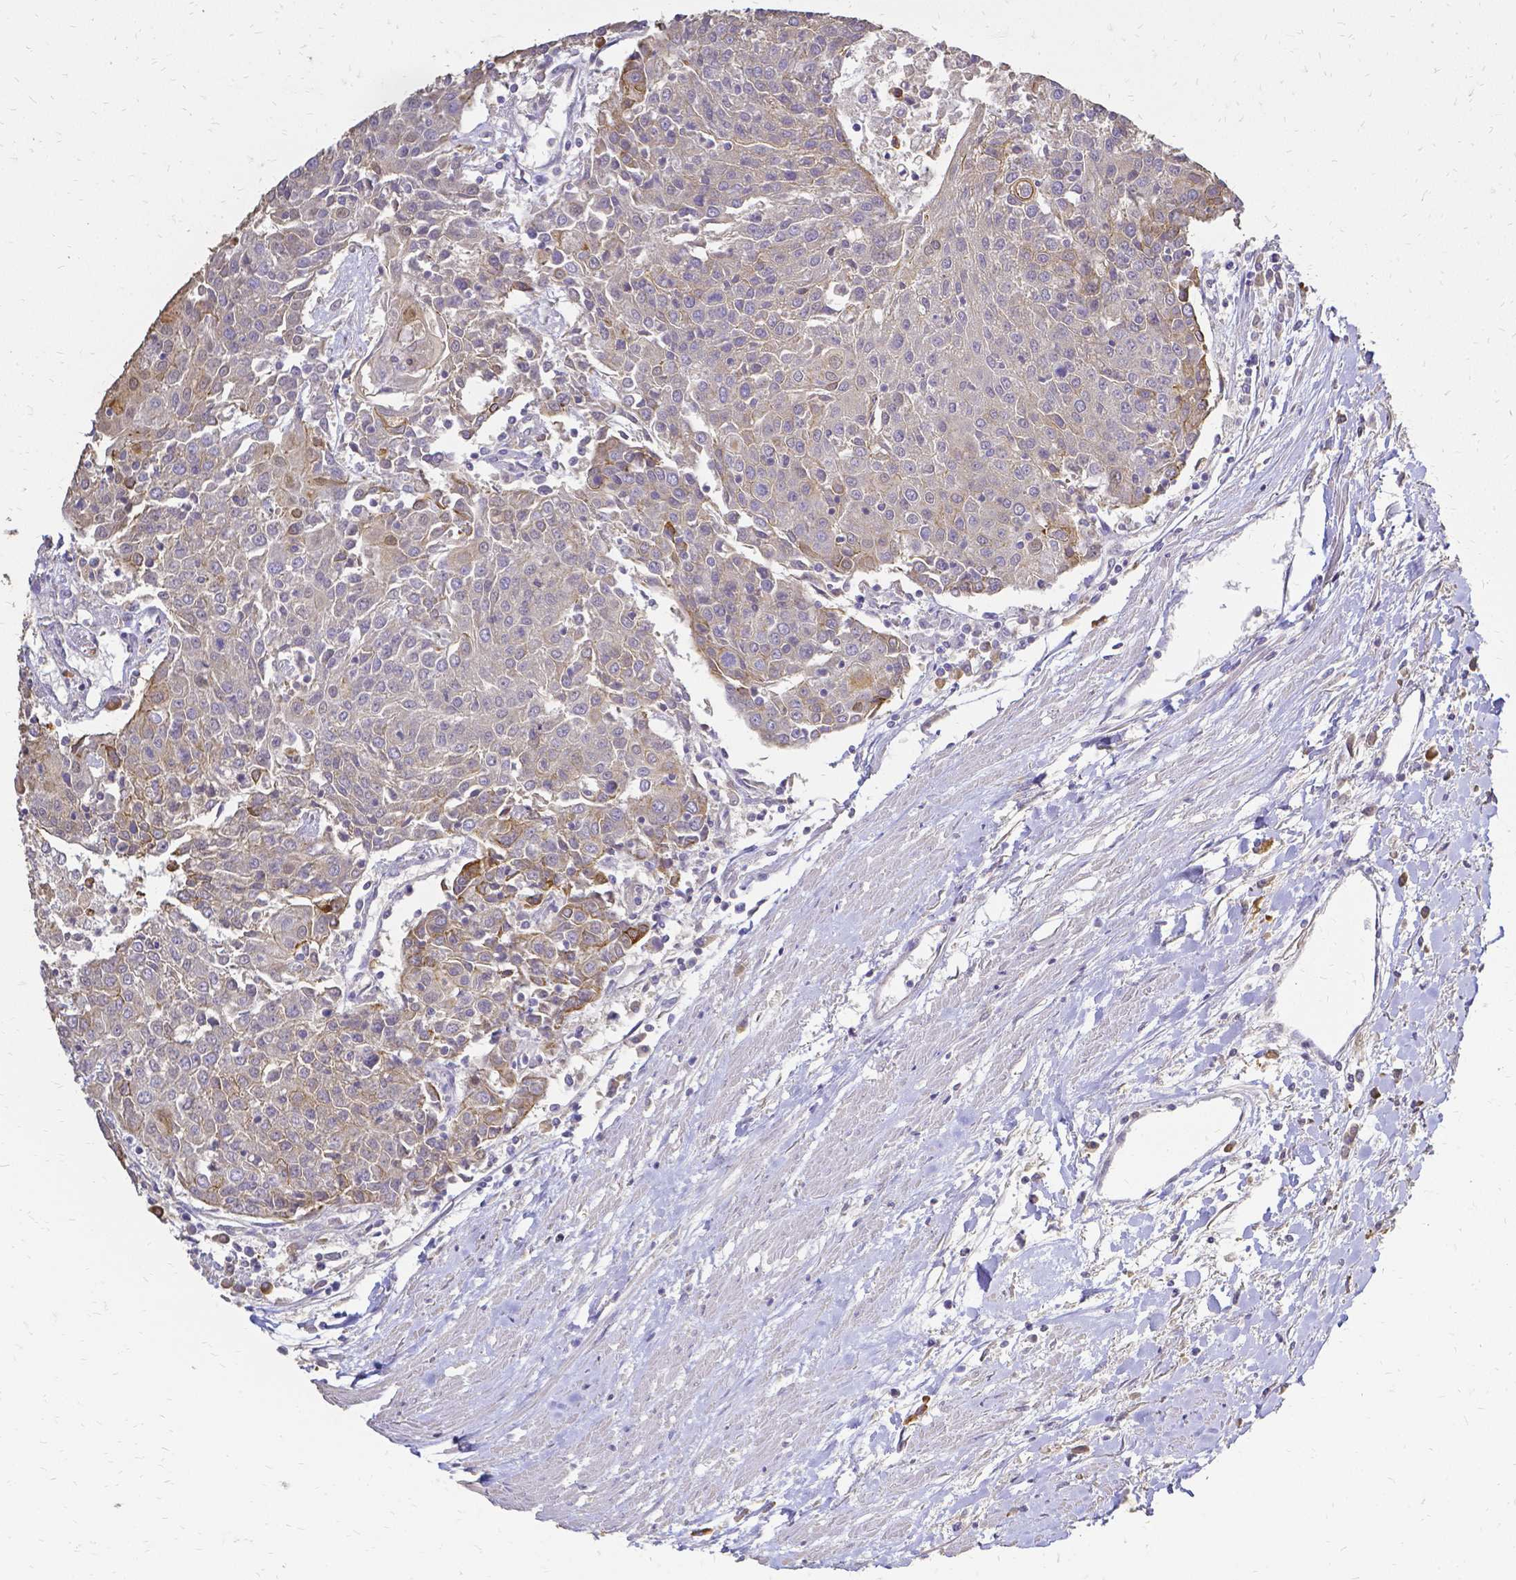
{"staining": {"intensity": "moderate", "quantity": "<25%", "location": "cytoplasmic/membranous"}, "tissue": "urothelial cancer", "cell_type": "Tumor cells", "image_type": "cancer", "snomed": [{"axis": "morphology", "description": "Urothelial carcinoma, High grade"}, {"axis": "topography", "description": "Urinary bladder"}], "caption": "Immunohistochemical staining of urothelial cancer exhibits moderate cytoplasmic/membranous protein positivity in approximately <25% of tumor cells.", "gene": "CIB1", "patient": {"sex": "female", "age": 85}}